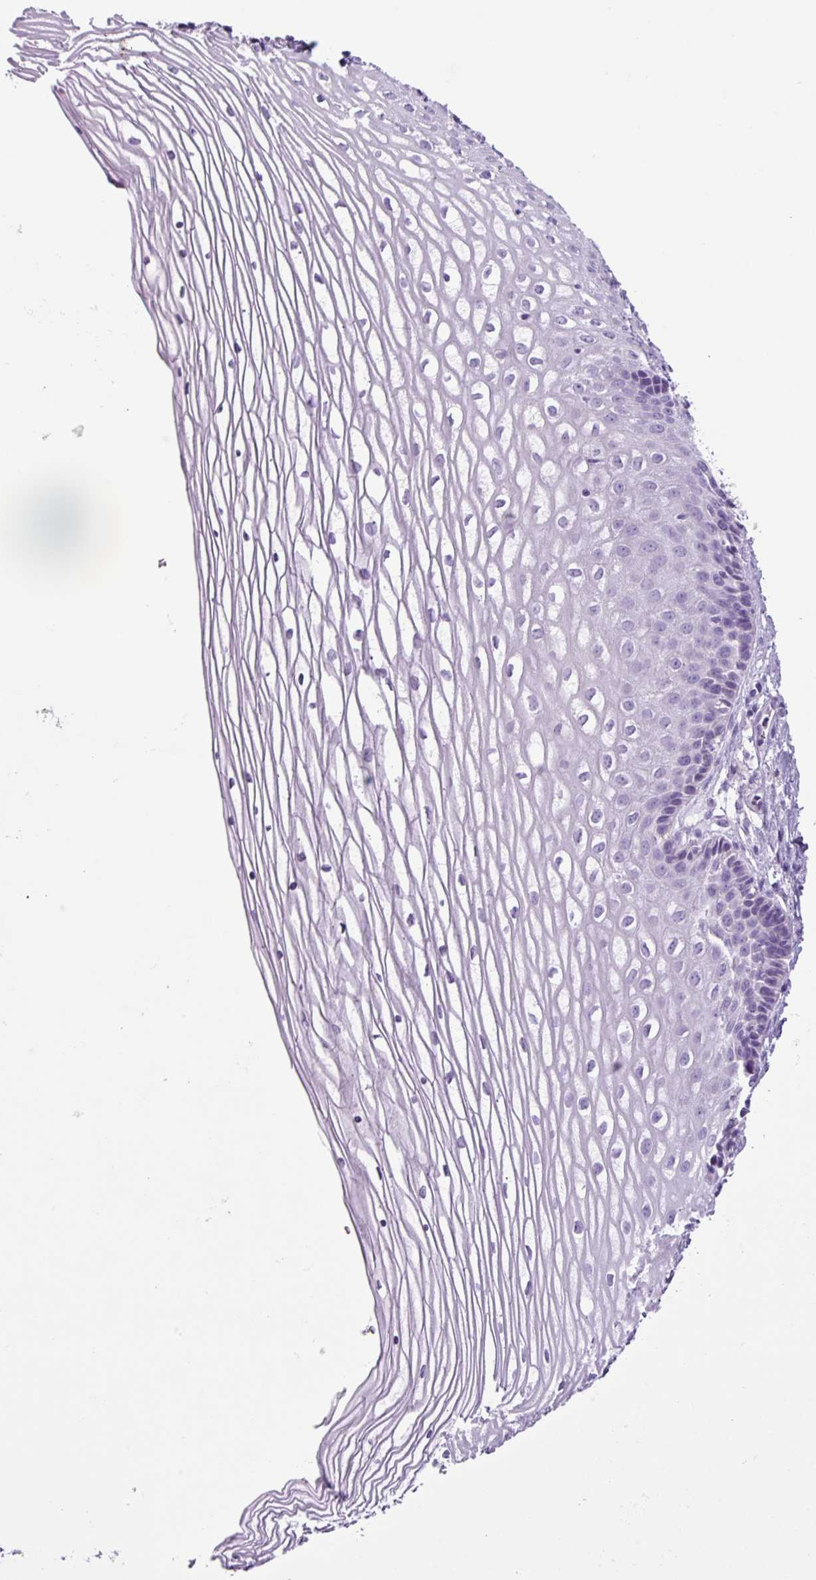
{"staining": {"intensity": "negative", "quantity": "none", "location": "none"}, "tissue": "cervix", "cell_type": "Glandular cells", "image_type": "normal", "snomed": [{"axis": "morphology", "description": "Normal tissue, NOS"}, {"axis": "topography", "description": "Cervix"}], "caption": "High magnification brightfield microscopy of normal cervix stained with DAB (3,3'-diaminobenzidine) (brown) and counterstained with hematoxylin (blue): glandular cells show no significant positivity. The staining is performed using DAB (3,3'-diaminobenzidine) brown chromogen with nuclei counter-stained in using hematoxylin.", "gene": "CYSTM1", "patient": {"sex": "female", "age": 47}}